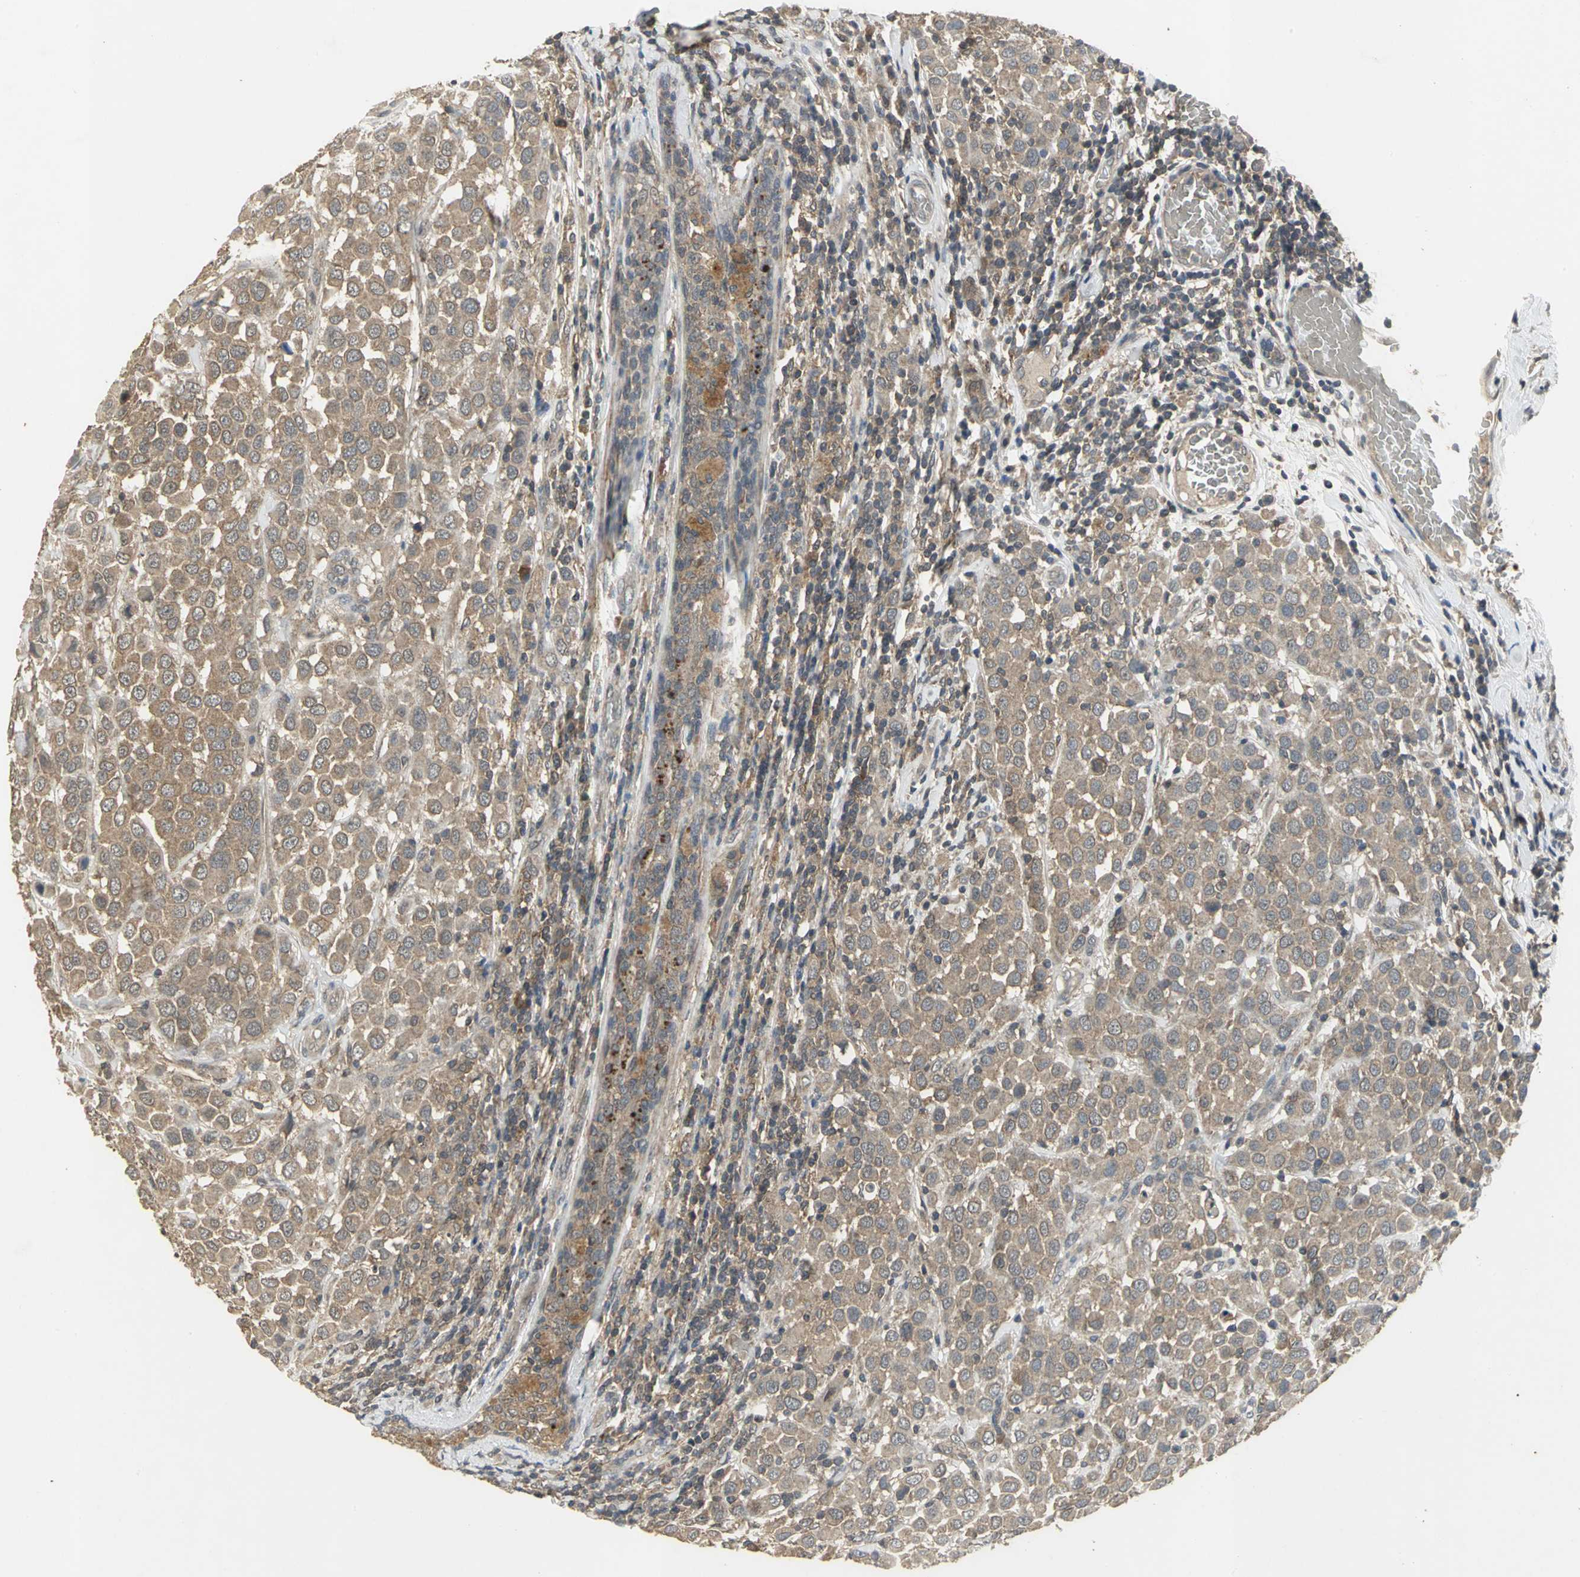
{"staining": {"intensity": "weak", "quantity": ">75%", "location": "cytoplasmic/membranous"}, "tissue": "breast cancer", "cell_type": "Tumor cells", "image_type": "cancer", "snomed": [{"axis": "morphology", "description": "Duct carcinoma"}, {"axis": "topography", "description": "Breast"}], "caption": "About >75% of tumor cells in breast intraductal carcinoma reveal weak cytoplasmic/membranous protein positivity as visualized by brown immunohistochemical staining.", "gene": "KEAP1", "patient": {"sex": "female", "age": 61}}